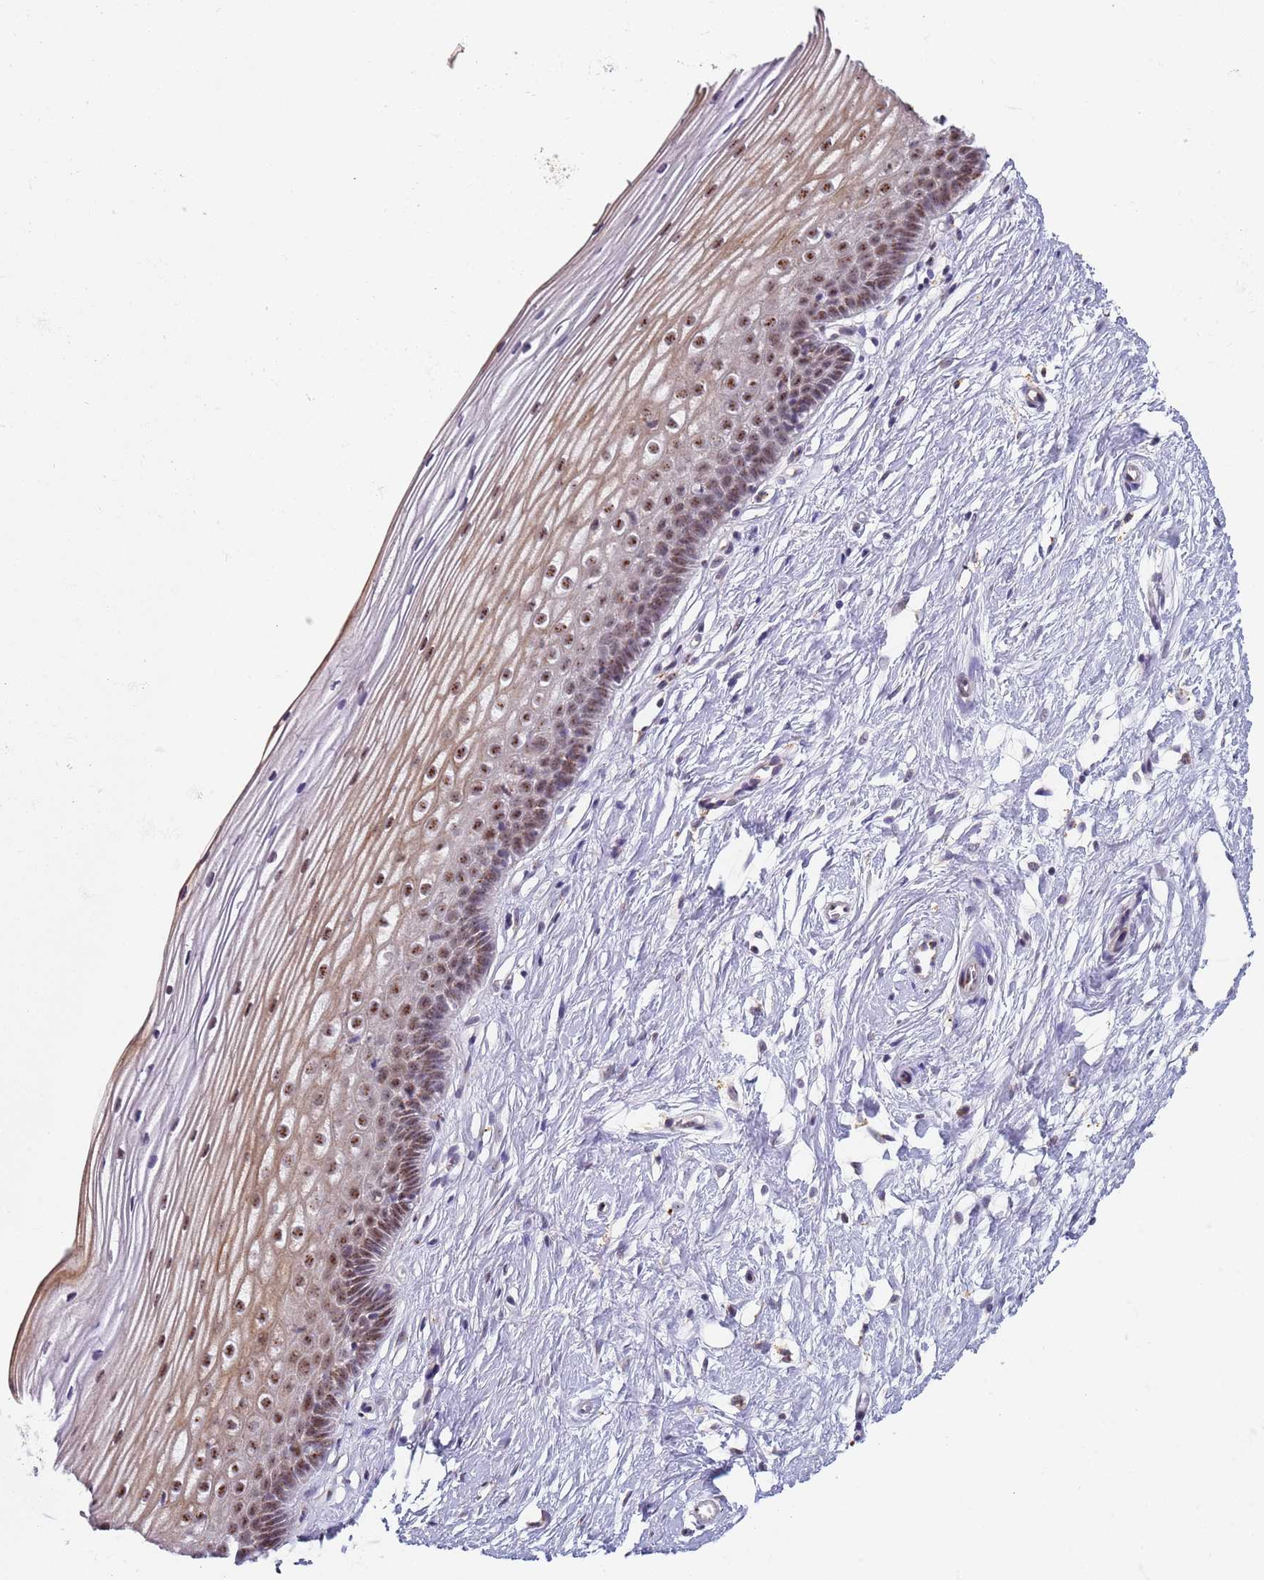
{"staining": {"intensity": "weak", "quantity": "<25%", "location": "cytoplasmic/membranous"}, "tissue": "cervix", "cell_type": "Glandular cells", "image_type": "normal", "snomed": [{"axis": "morphology", "description": "Normal tissue, NOS"}, {"axis": "topography", "description": "Cervix"}], "caption": "This histopathology image is of unremarkable cervix stained with IHC to label a protein in brown with the nuclei are counter-stained blue. There is no expression in glandular cells.", "gene": "PLCL2", "patient": {"sex": "female", "age": 40}}